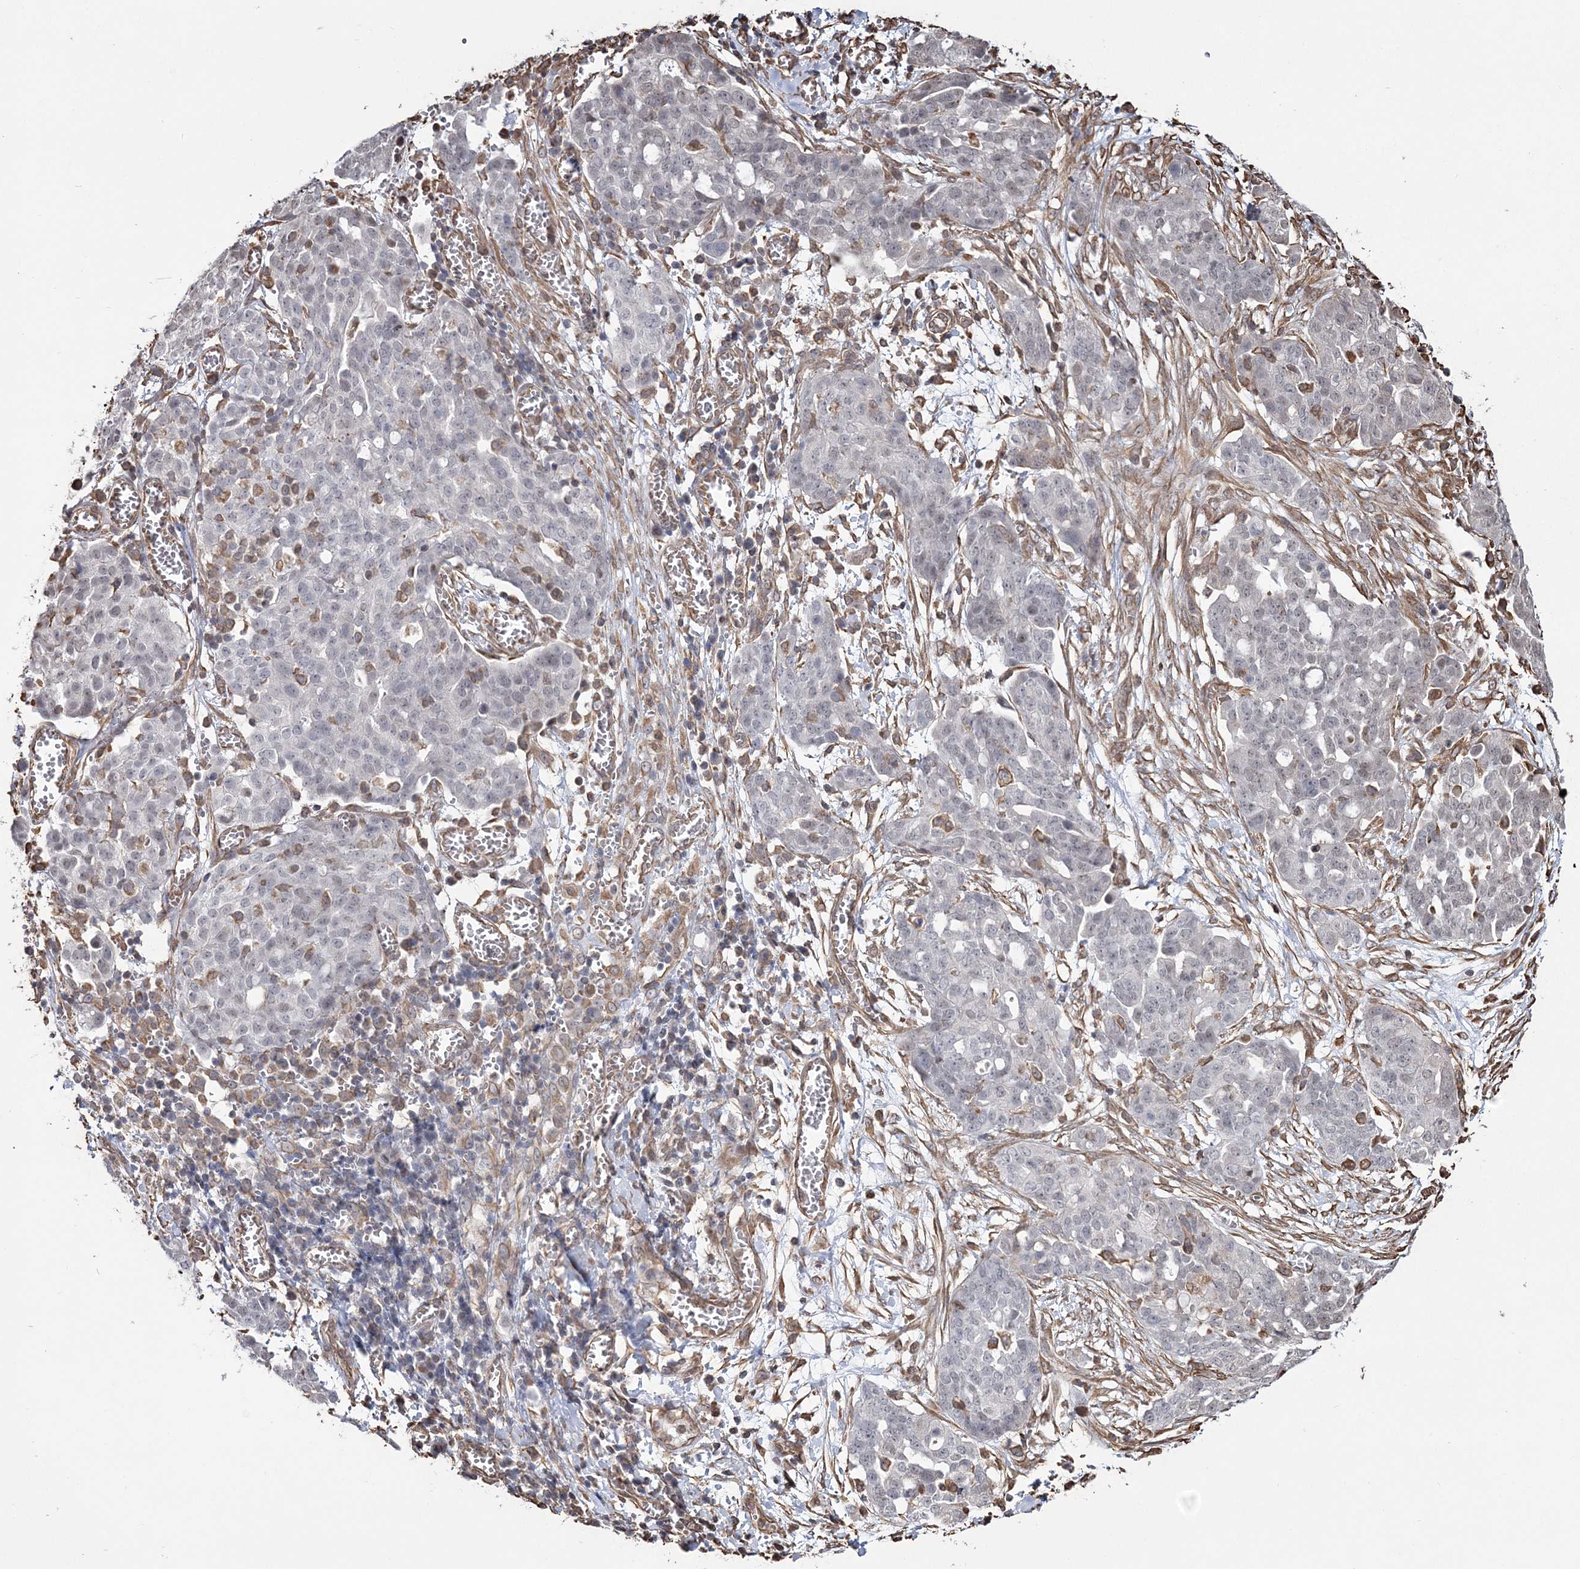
{"staining": {"intensity": "negative", "quantity": "none", "location": "none"}, "tissue": "ovarian cancer", "cell_type": "Tumor cells", "image_type": "cancer", "snomed": [{"axis": "morphology", "description": "Cystadenocarcinoma, serous, NOS"}, {"axis": "topography", "description": "Soft tissue"}, {"axis": "topography", "description": "Ovary"}], "caption": "Immunohistochemical staining of serous cystadenocarcinoma (ovarian) shows no significant expression in tumor cells. Nuclei are stained in blue.", "gene": "ATP11B", "patient": {"sex": "female", "age": 57}}